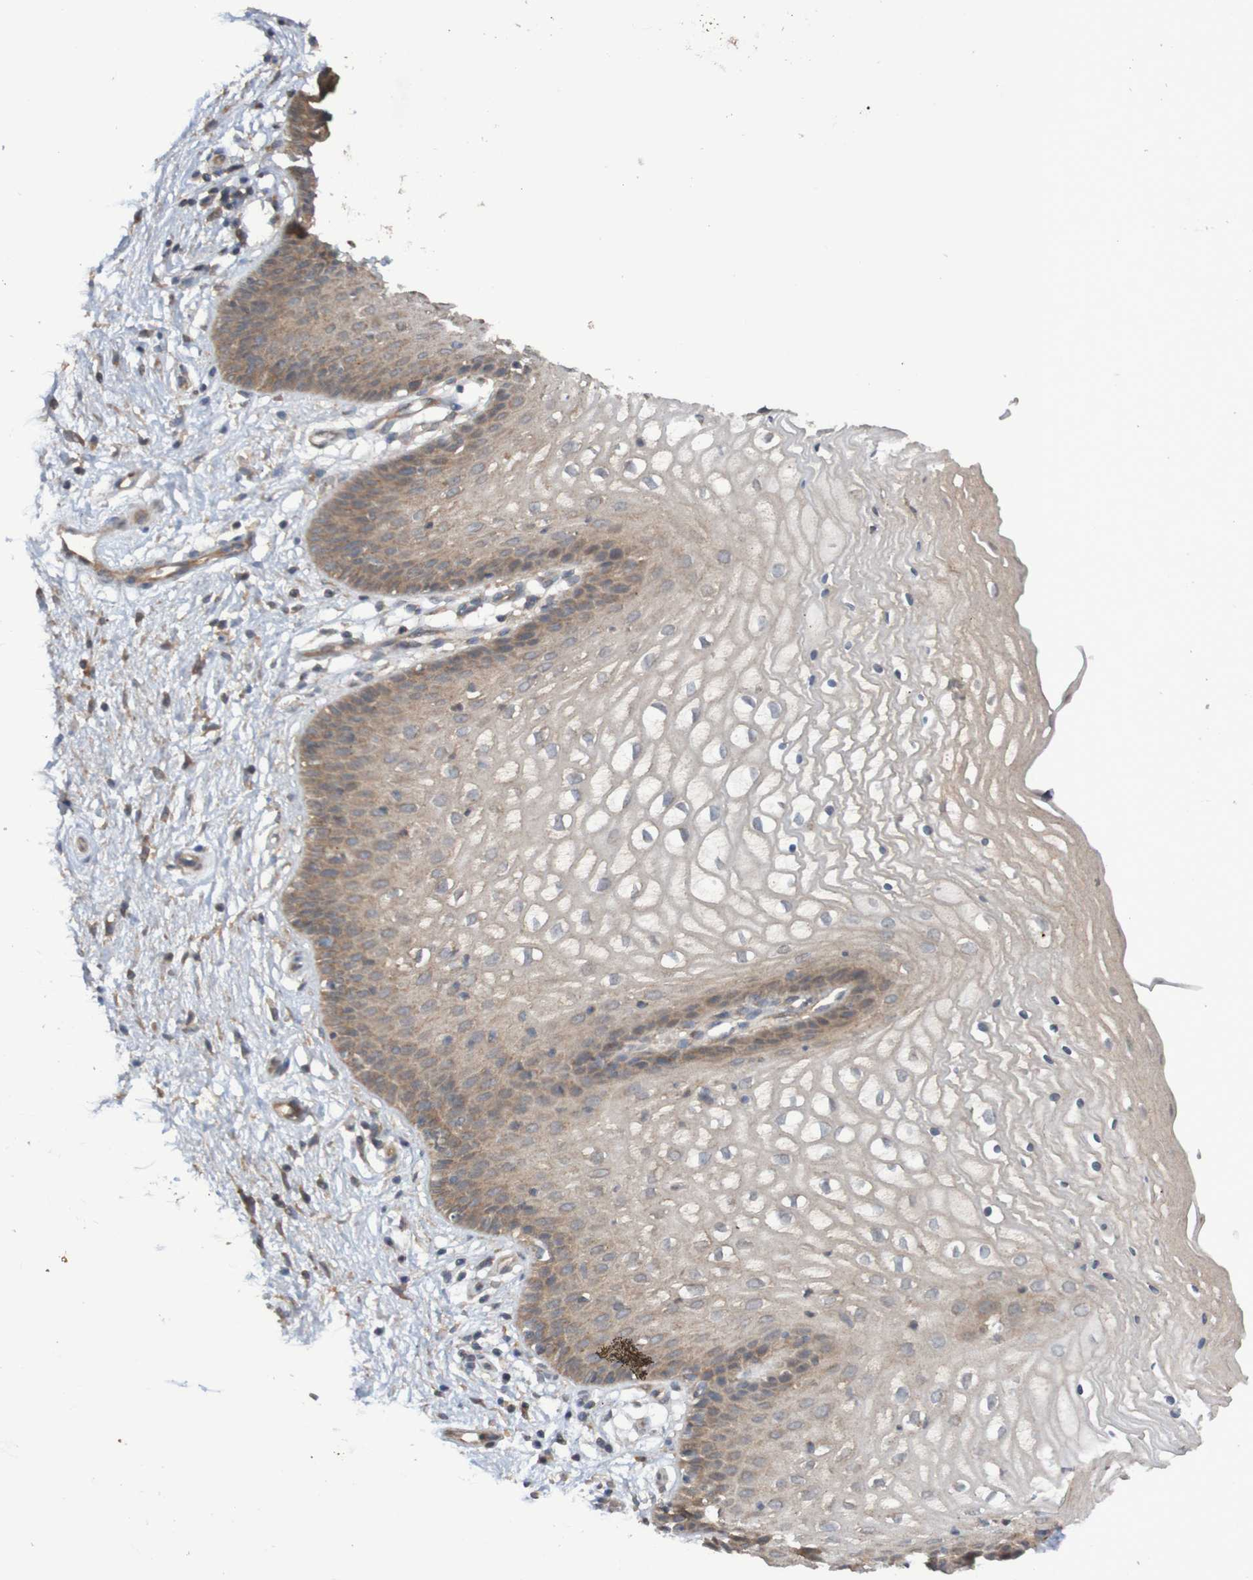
{"staining": {"intensity": "moderate", "quantity": ">75%", "location": "cytoplasmic/membranous"}, "tissue": "vagina", "cell_type": "Squamous epithelial cells", "image_type": "normal", "snomed": [{"axis": "morphology", "description": "Normal tissue, NOS"}, {"axis": "topography", "description": "Vagina"}], "caption": "Immunohistochemistry (DAB) staining of unremarkable human vagina demonstrates moderate cytoplasmic/membranous protein expression in approximately >75% of squamous epithelial cells. Using DAB (3,3'-diaminobenzidine) (brown) and hematoxylin (blue) stains, captured at high magnification using brightfield microscopy.", "gene": "PHYH", "patient": {"sex": "female", "age": 34}}